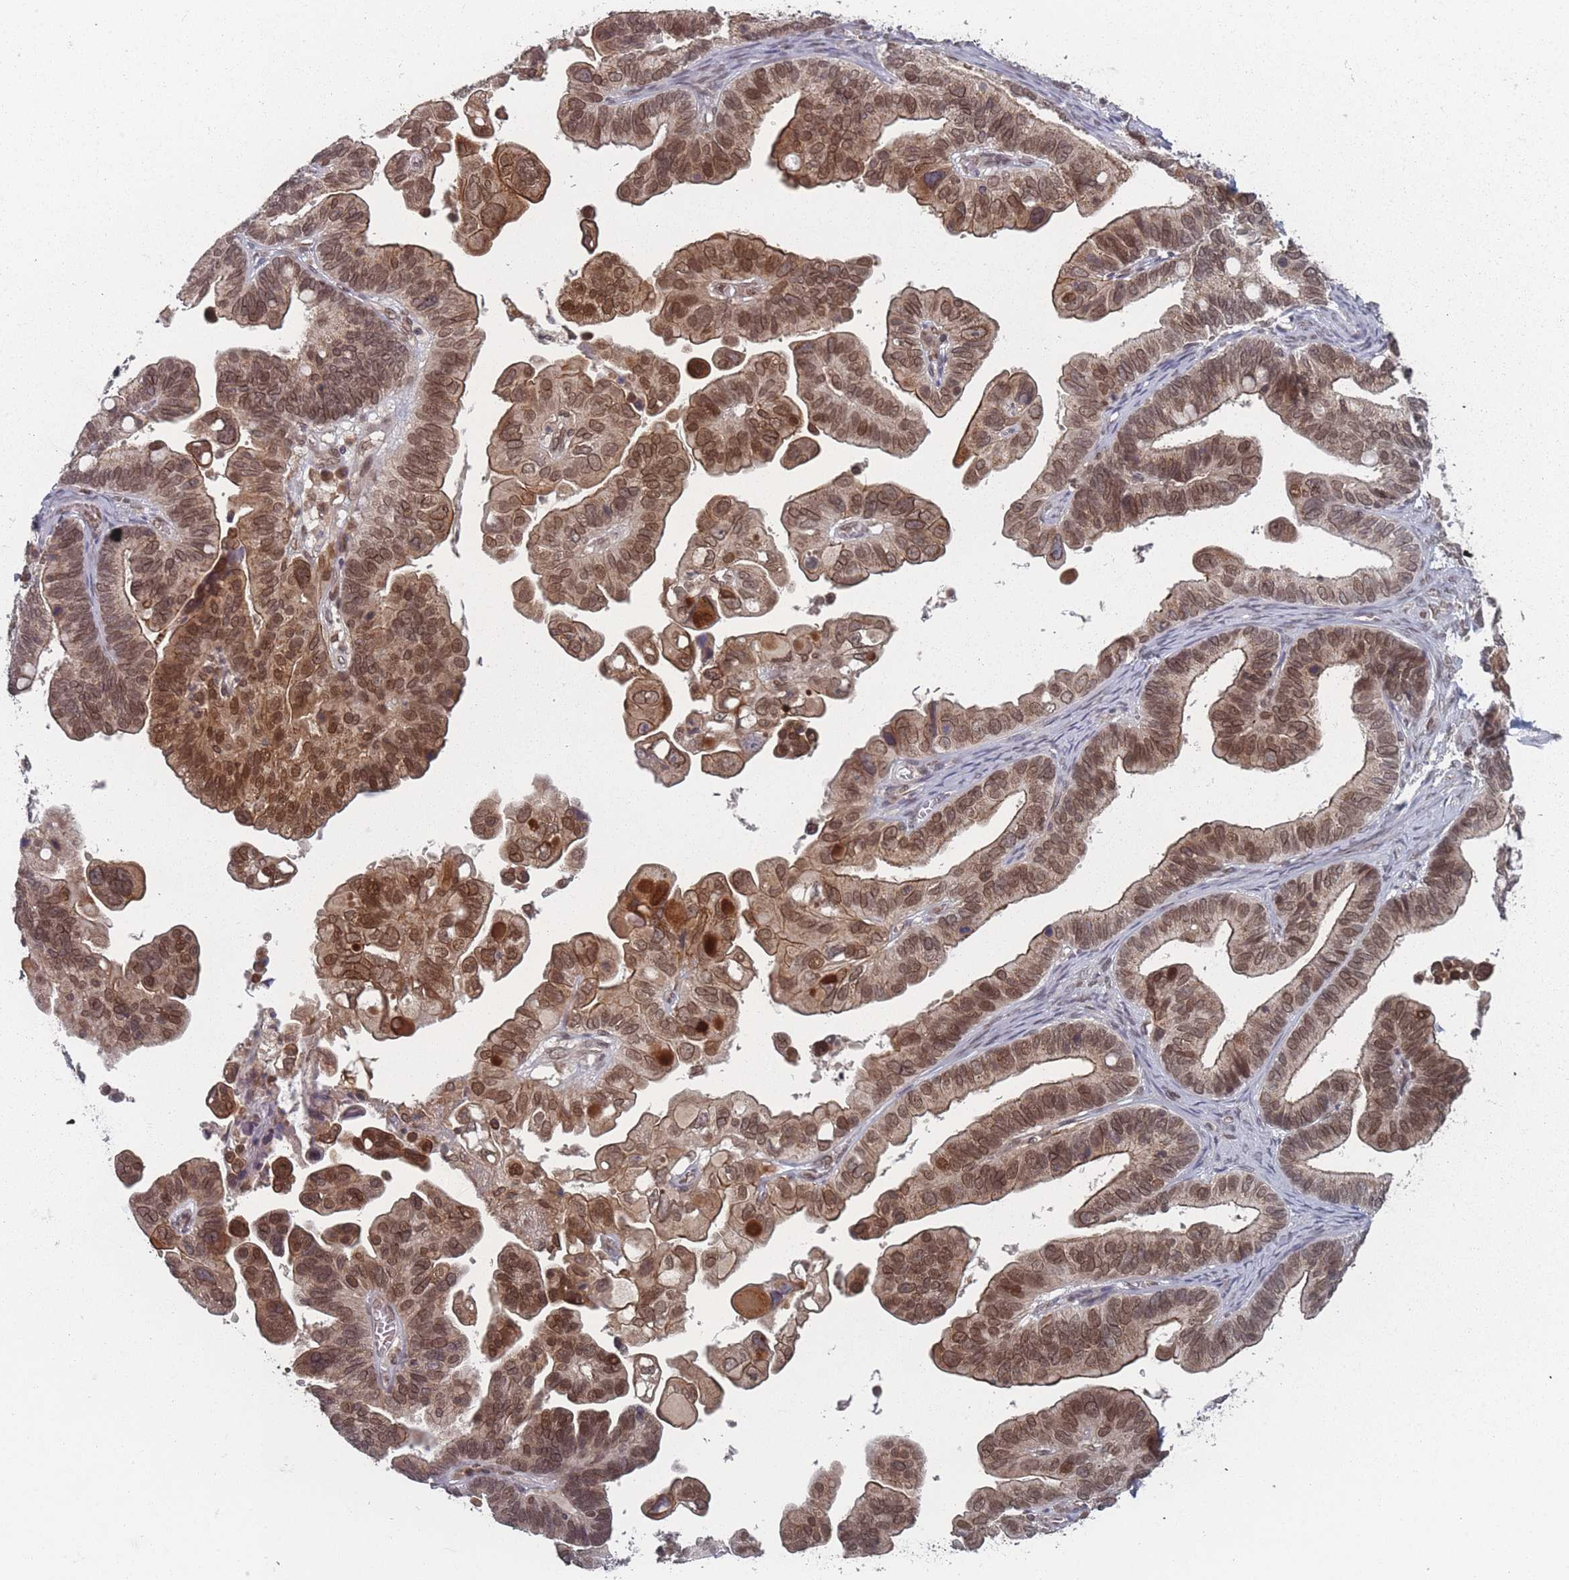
{"staining": {"intensity": "moderate", "quantity": ">75%", "location": "cytoplasmic/membranous,nuclear"}, "tissue": "ovarian cancer", "cell_type": "Tumor cells", "image_type": "cancer", "snomed": [{"axis": "morphology", "description": "Cystadenocarcinoma, serous, NOS"}, {"axis": "topography", "description": "Ovary"}], "caption": "Human ovarian serous cystadenocarcinoma stained with a protein marker shows moderate staining in tumor cells.", "gene": "TBC1D25", "patient": {"sex": "female", "age": 56}}